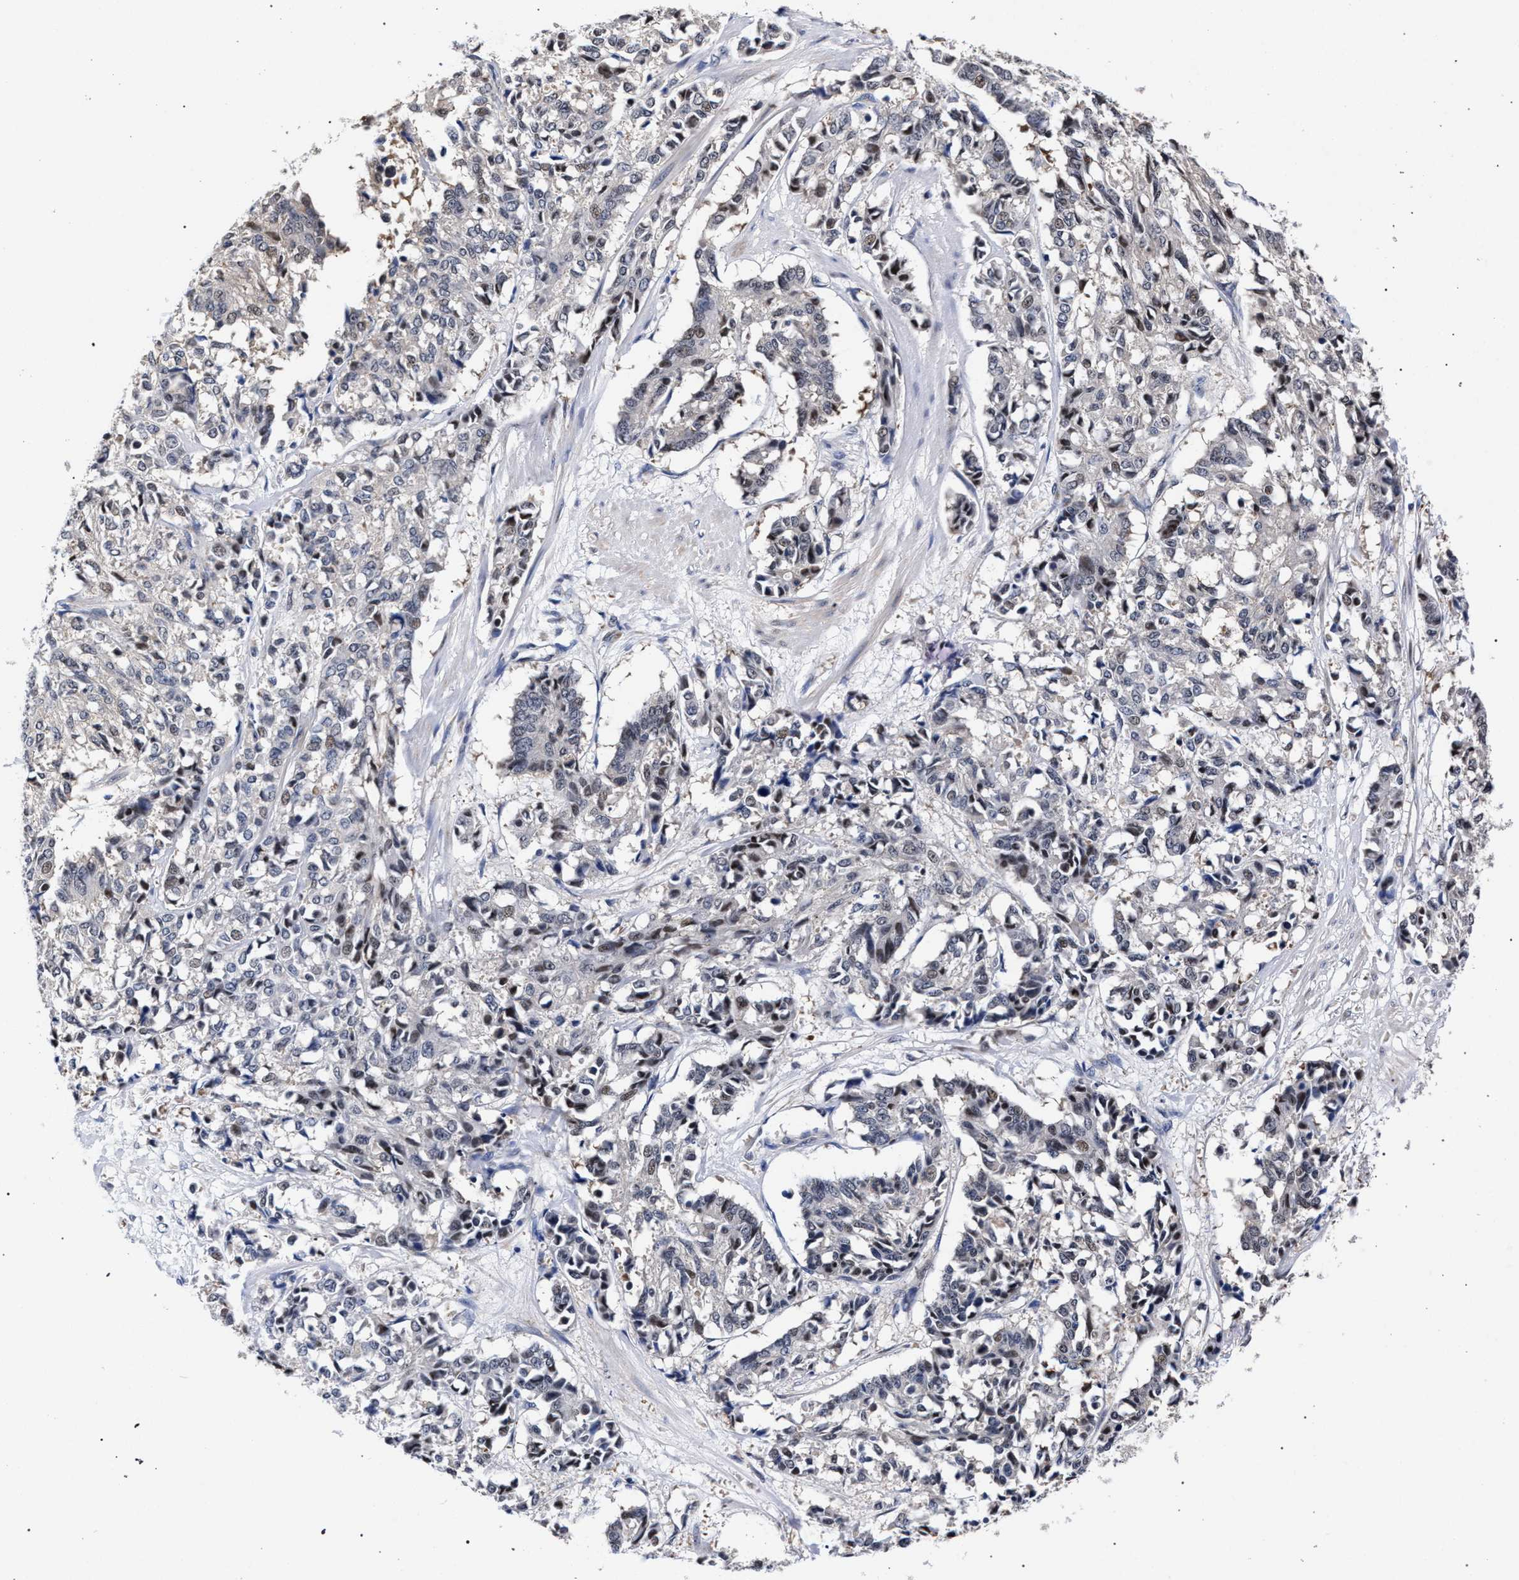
{"staining": {"intensity": "weak", "quantity": "<25%", "location": "nuclear"}, "tissue": "cervical cancer", "cell_type": "Tumor cells", "image_type": "cancer", "snomed": [{"axis": "morphology", "description": "Squamous cell carcinoma, NOS"}, {"axis": "topography", "description": "Cervix"}], "caption": "The IHC micrograph has no significant expression in tumor cells of cervical cancer (squamous cell carcinoma) tissue. The staining is performed using DAB (3,3'-diaminobenzidine) brown chromogen with nuclei counter-stained in using hematoxylin.", "gene": "ZNF462", "patient": {"sex": "female", "age": 35}}